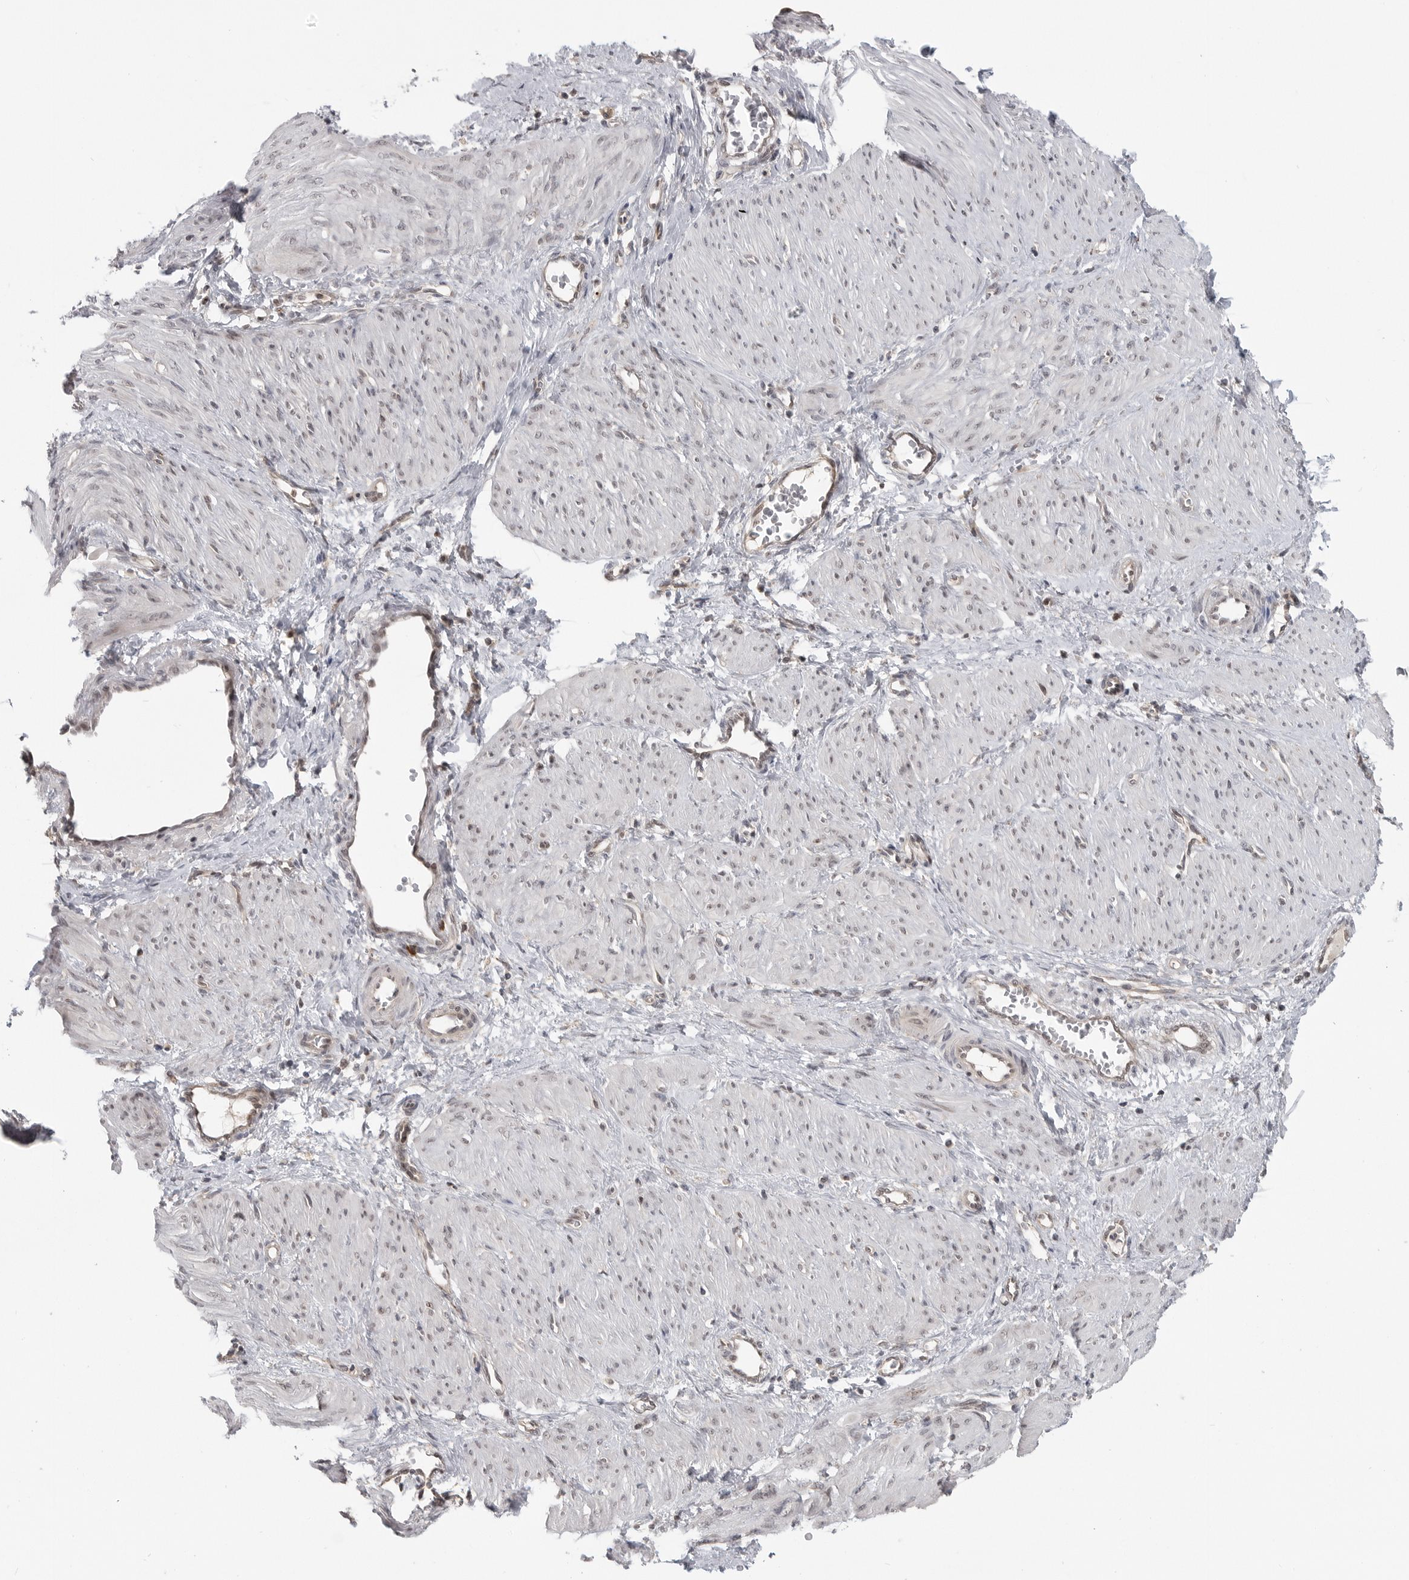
{"staining": {"intensity": "weak", "quantity": "<25%", "location": "nuclear"}, "tissue": "smooth muscle", "cell_type": "Smooth muscle cells", "image_type": "normal", "snomed": [{"axis": "morphology", "description": "Normal tissue, NOS"}, {"axis": "topography", "description": "Endometrium"}], "caption": "IHC photomicrograph of normal smooth muscle: smooth muscle stained with DAB (3,3'-diaminobenzidine) demonstrates no significant protein positivity in smooth muscle cells. Nuclei are stained in blue.", "gene": "CEP295NL", "patient": {"sex": "female", "age": 33}}